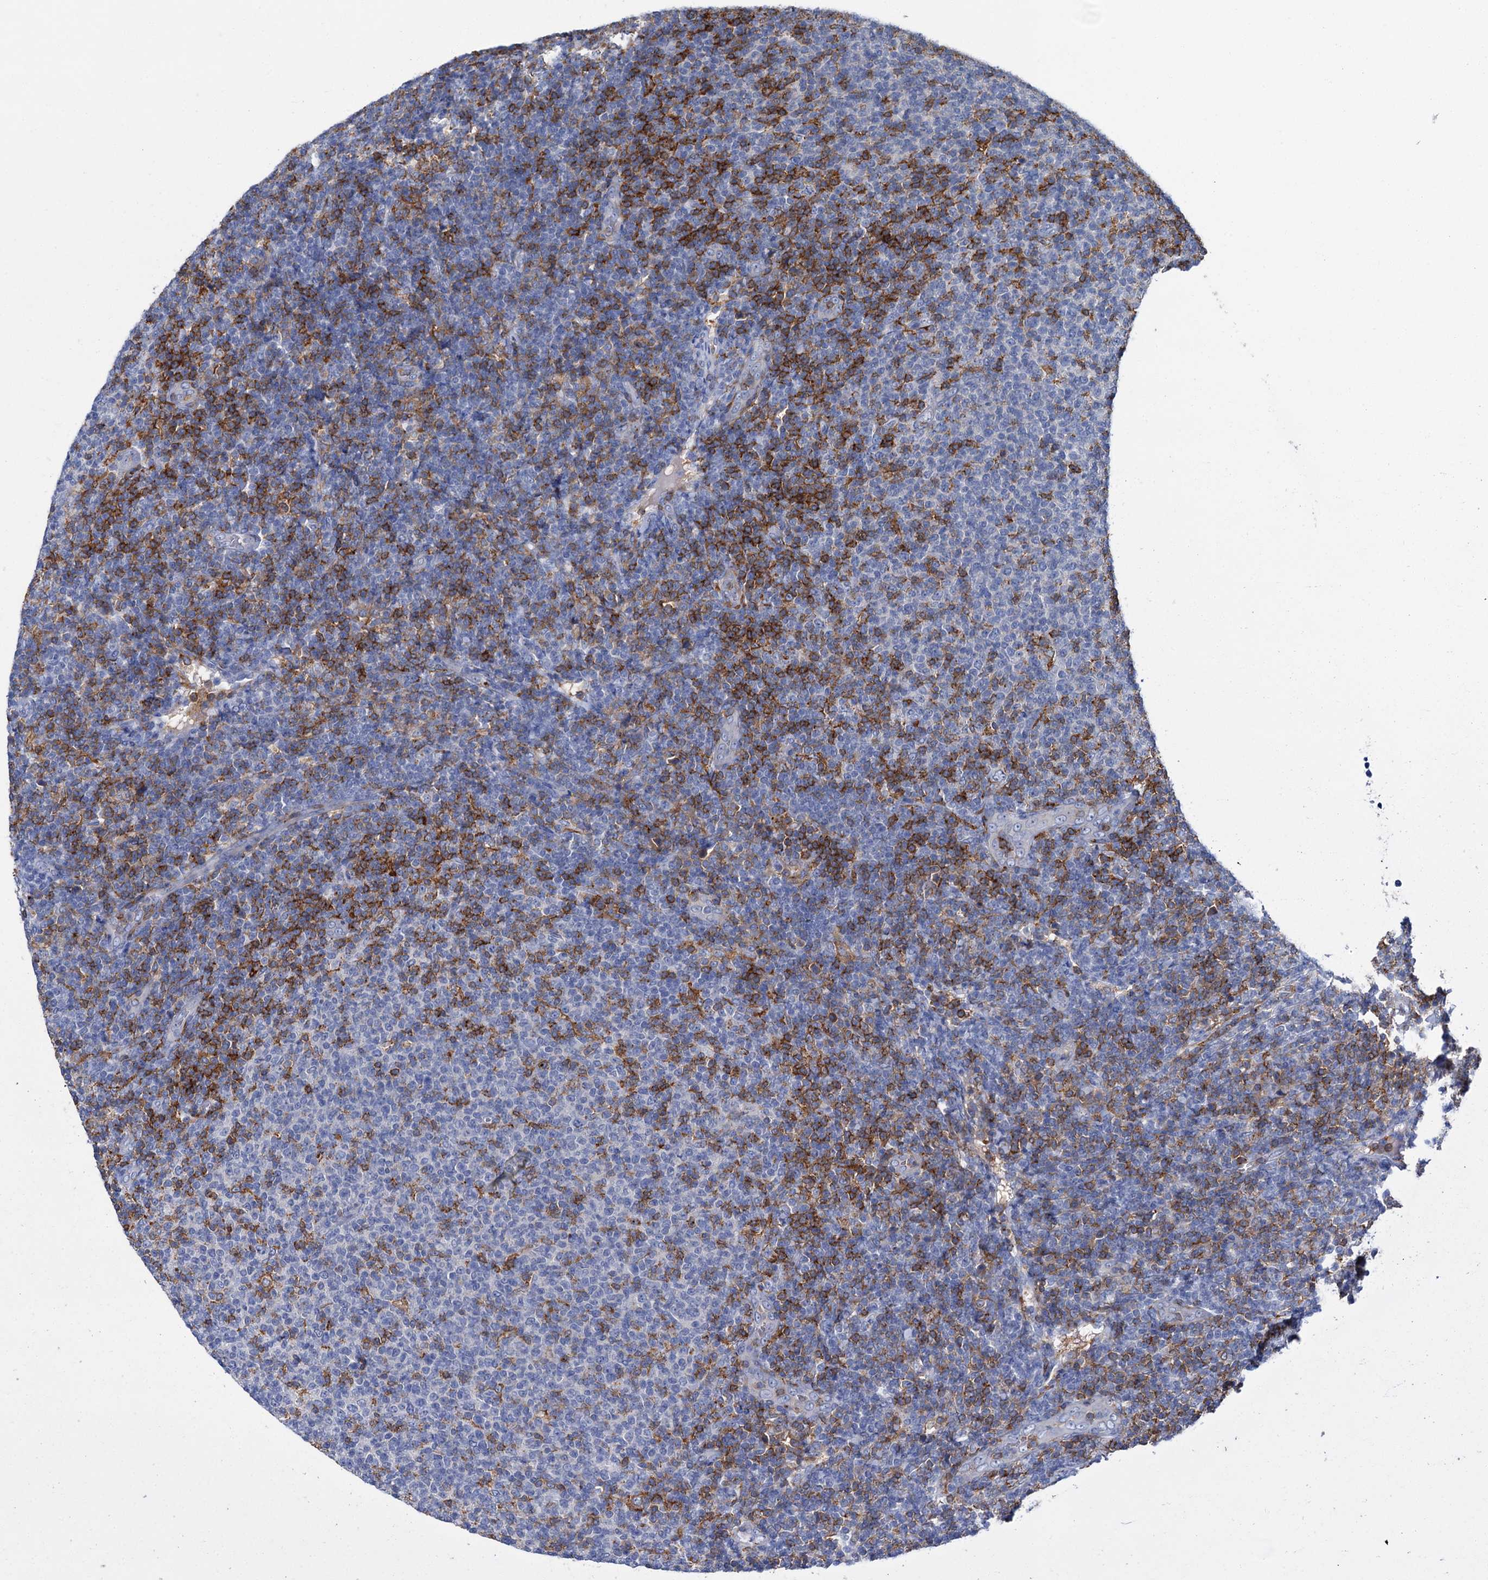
{"staining": {"intensity": "moderate", "quantity": "<25%", "location": "cytoplasmic/membranous"}, "tissue": "lymphoma", "cell_type": "Tumor cells", "image_type": "cancer", "snomed": [{"axis": "morphology", "description": "Malignant lymphoma, non-Hodgkin's type, Low grade"}, {"axis": "topography", "description": "Lymph node"}], "caption": "Immunohistochemical staining of malignant lymphoma, non-Hodgkin's type (low-grade) displays moderate cytoplasmic/membranous protein positivity in about <25% of tumor cells. The protein of interest is shown in brown color, while the nuclei are stained blue.", "gene": "FGFR2", "patient": {"sex": "male", "age": 66}}